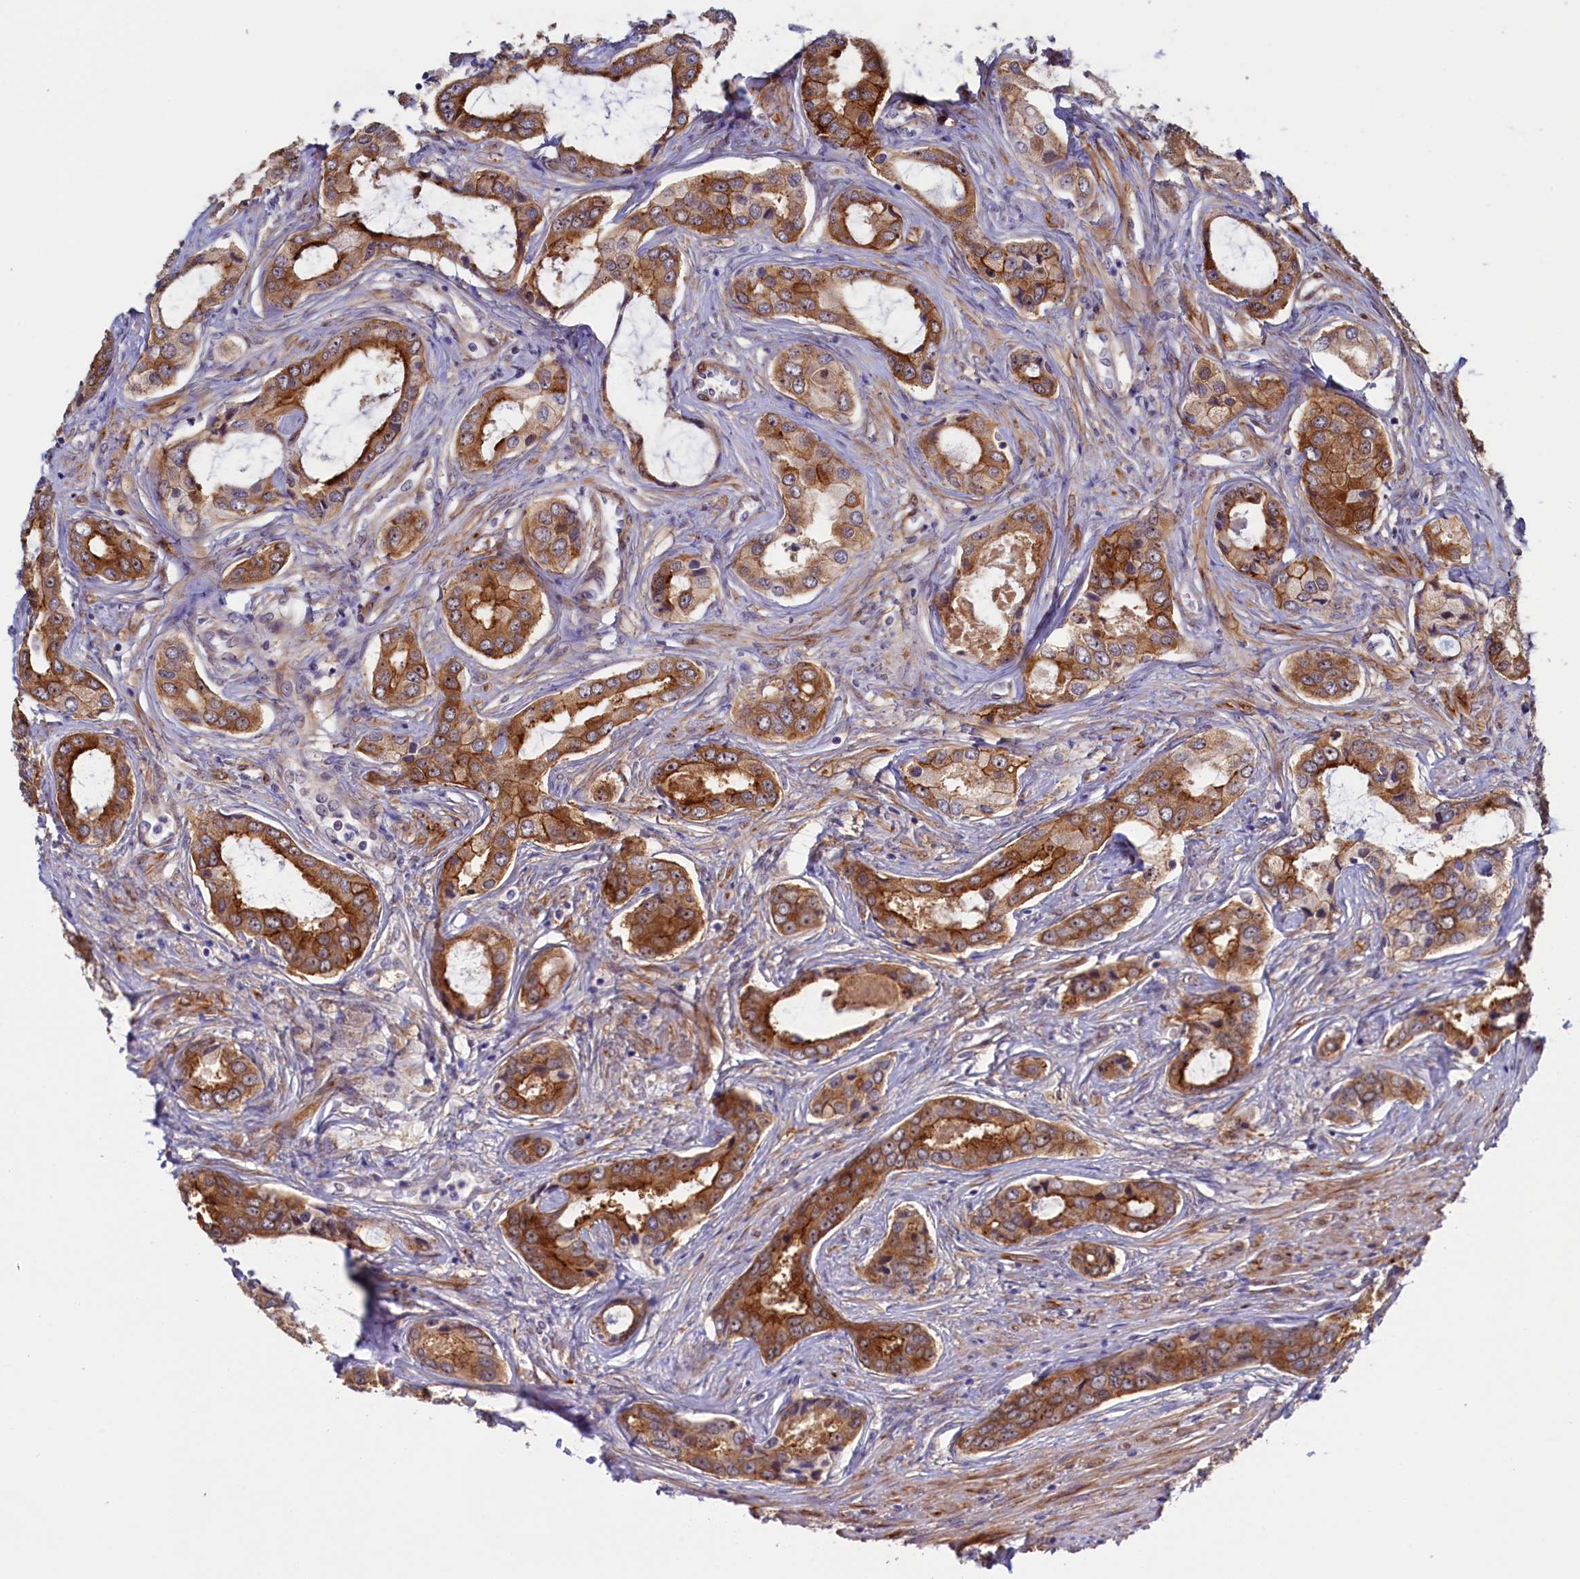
{"staining": {"intensity": "moderate", "quantity": ">75%", "location": "cytoplasmic/membranous"}, "tissue": "prostate cancer", "cell_type": "Tumor cells", "image_type": "cancer", "snomed": [{"axis": "morphology", "description": "Adenocarcinoma, Low grade"}, {"axis": "topography", "description": "Prostate"}], "caption": "Protein expression analysis of human prostate cancer reveals moderate cytoplasmic/membranous positivity in approximately >75% of tumor cells.", "gene": "PACSIN3", "patient": {"sex": "male", "age": 68}}